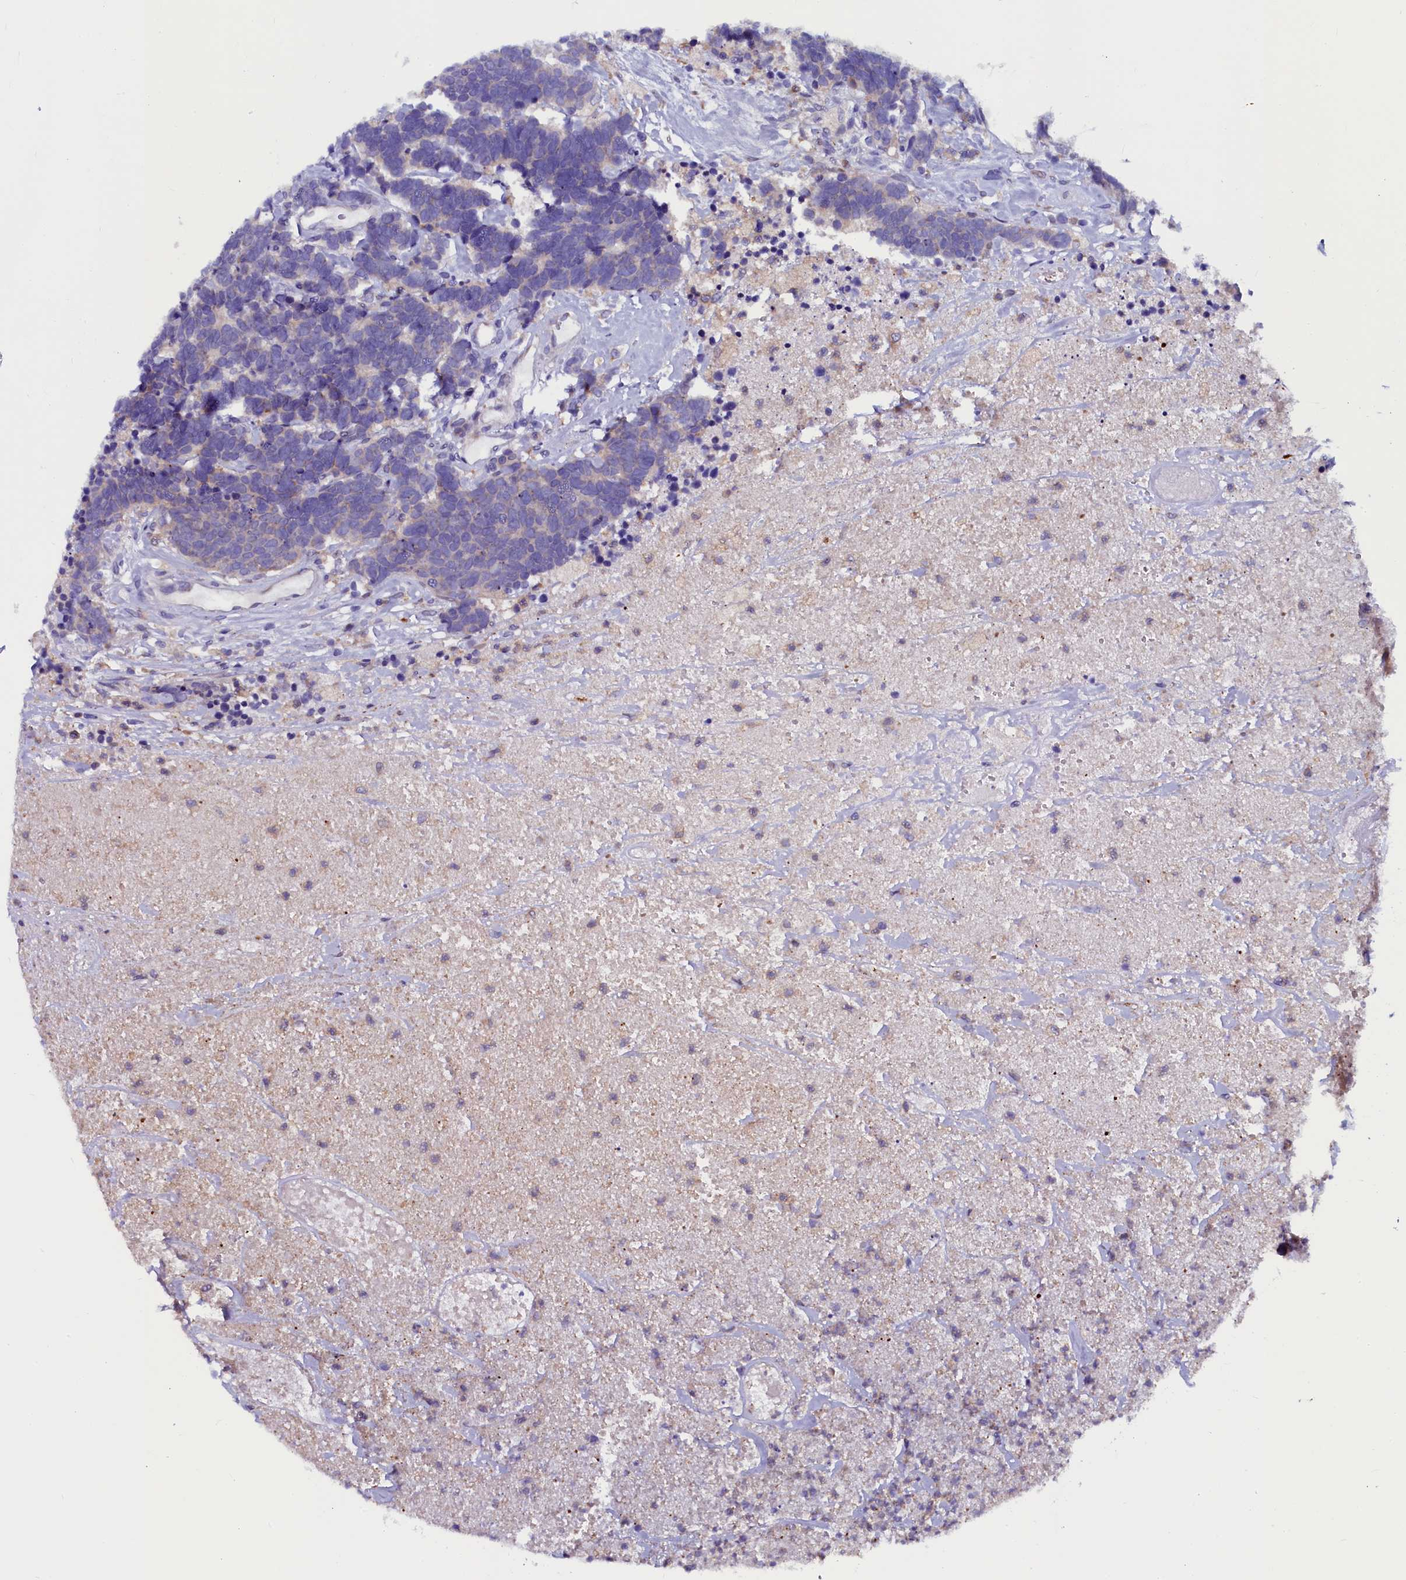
{"staining": {"intensity": "negative", "quantity": "none", "location": "none"}, "tissue": "carcinoid", "cell_type": "Tumor cells", "image_type": "cancer", "snomed": [{"axis": "morphology", "description": "Carcinoma, NOS"}, {"axis": "morphology", "description": "Carcinoid, malignant, NOS"}, {"axis": "topography", "description": "Urinary bladder"}], "caption": "Immunohistochemistry of carcinoid exhibits no positivity in tumor cells.", "gene": "OTOL1", "patient": {"sex": "male", "age": 57}}